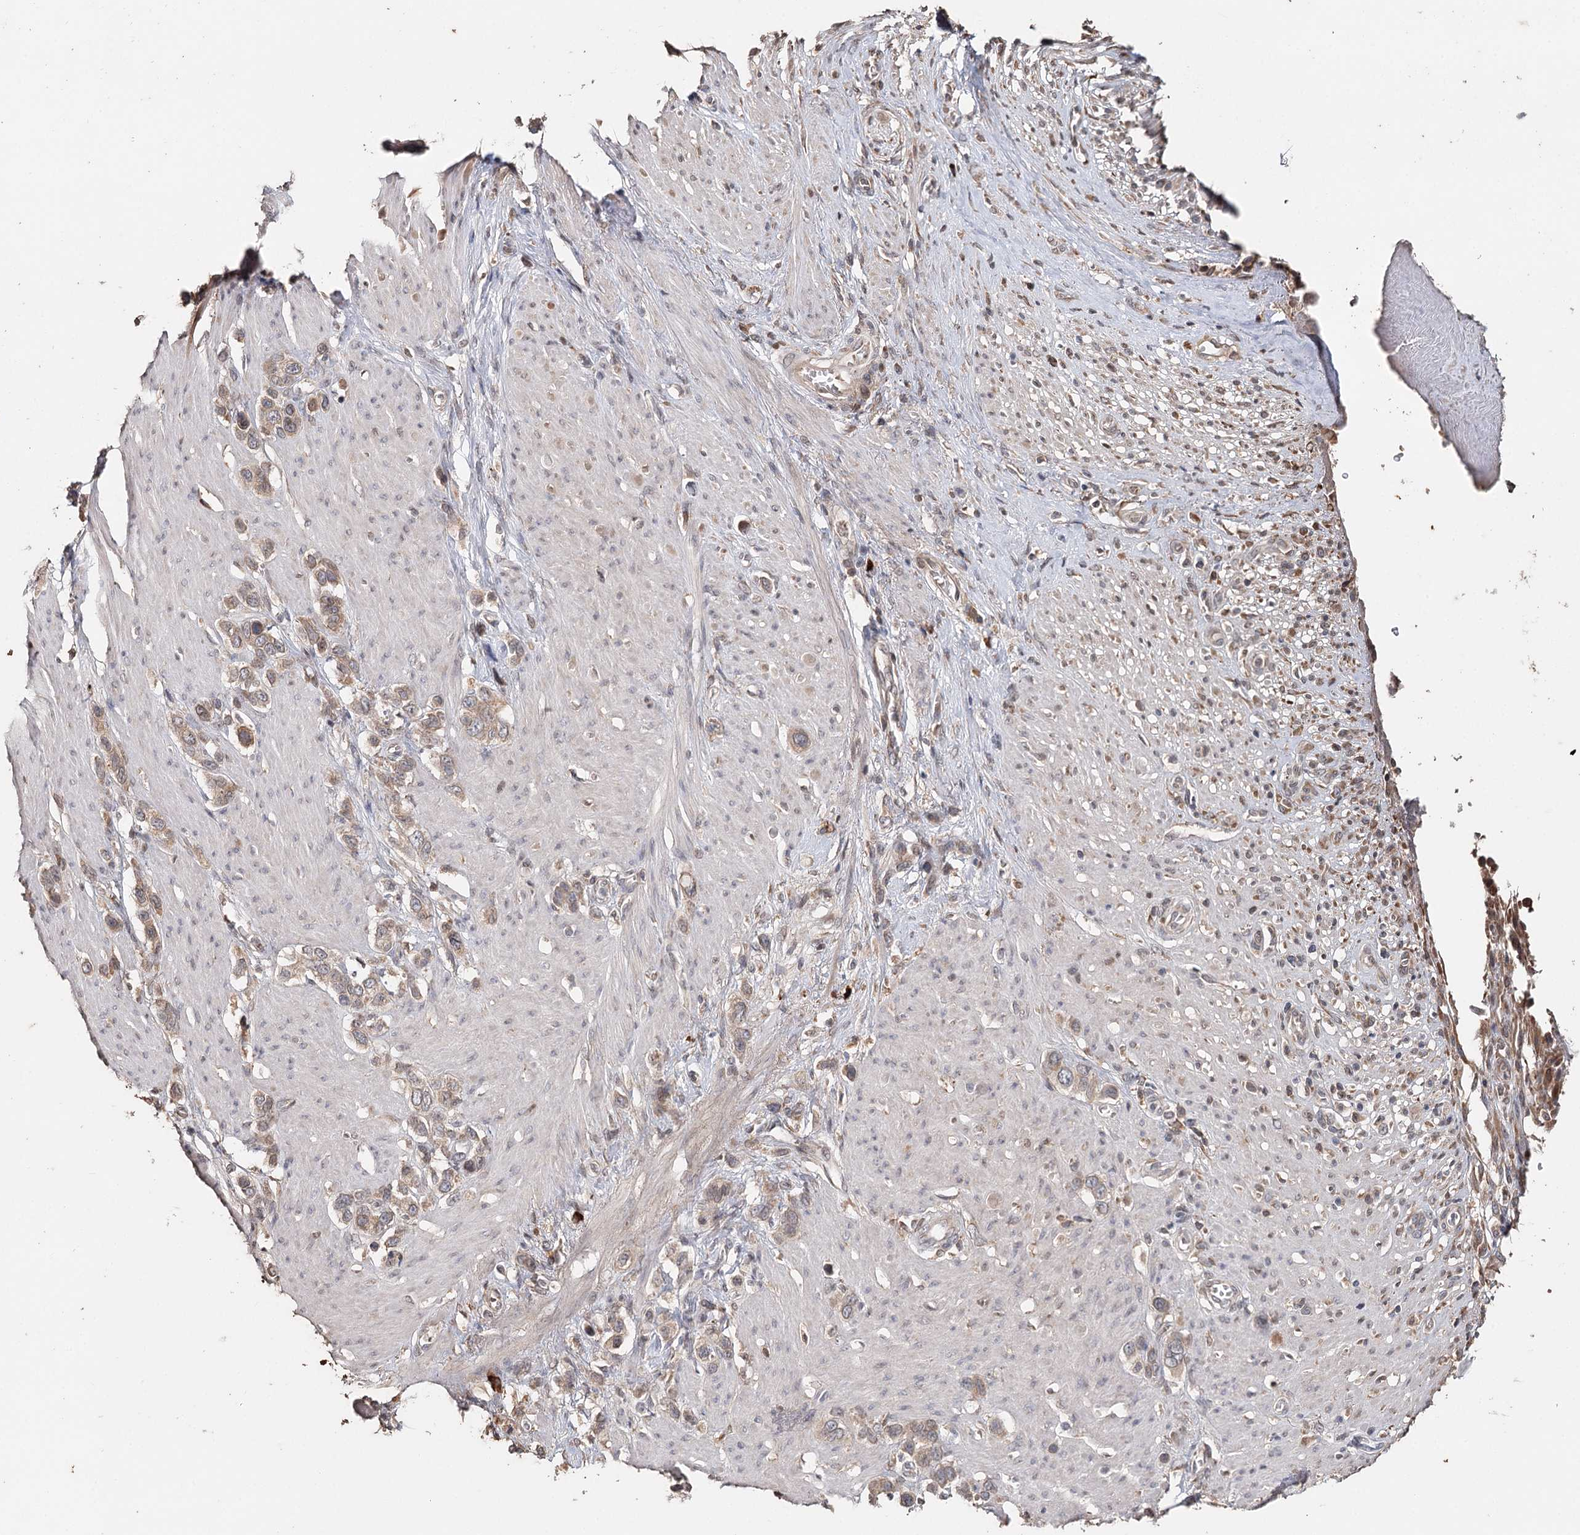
{"staining": {"intensity": "weak", "quantity": ">75%", "location": "cytoplasmic/membranous"}, "tissue": "stomach cancer", "cell_type": "Tumor cells", "image_type": "cancer", "snomed": [{"axis": "morphology", "description": "Adenocarcinoma, NOS"}, {"axis": "morphology", "description": "Adenocarcinoma, High grade"}, {"axis": "topography", "description": "Stomach, upper"}, {"axis": "topography", "description": "Stomach, lower"}], "caption": "Weak cytoplasmic/membranous expression for a protein is present in approximately >75% of tumor cells of stomach cancer using immunohistochemistry (IHC).", "gene": "SYVN1", "patient": {"sex": "female", "age": 65}}